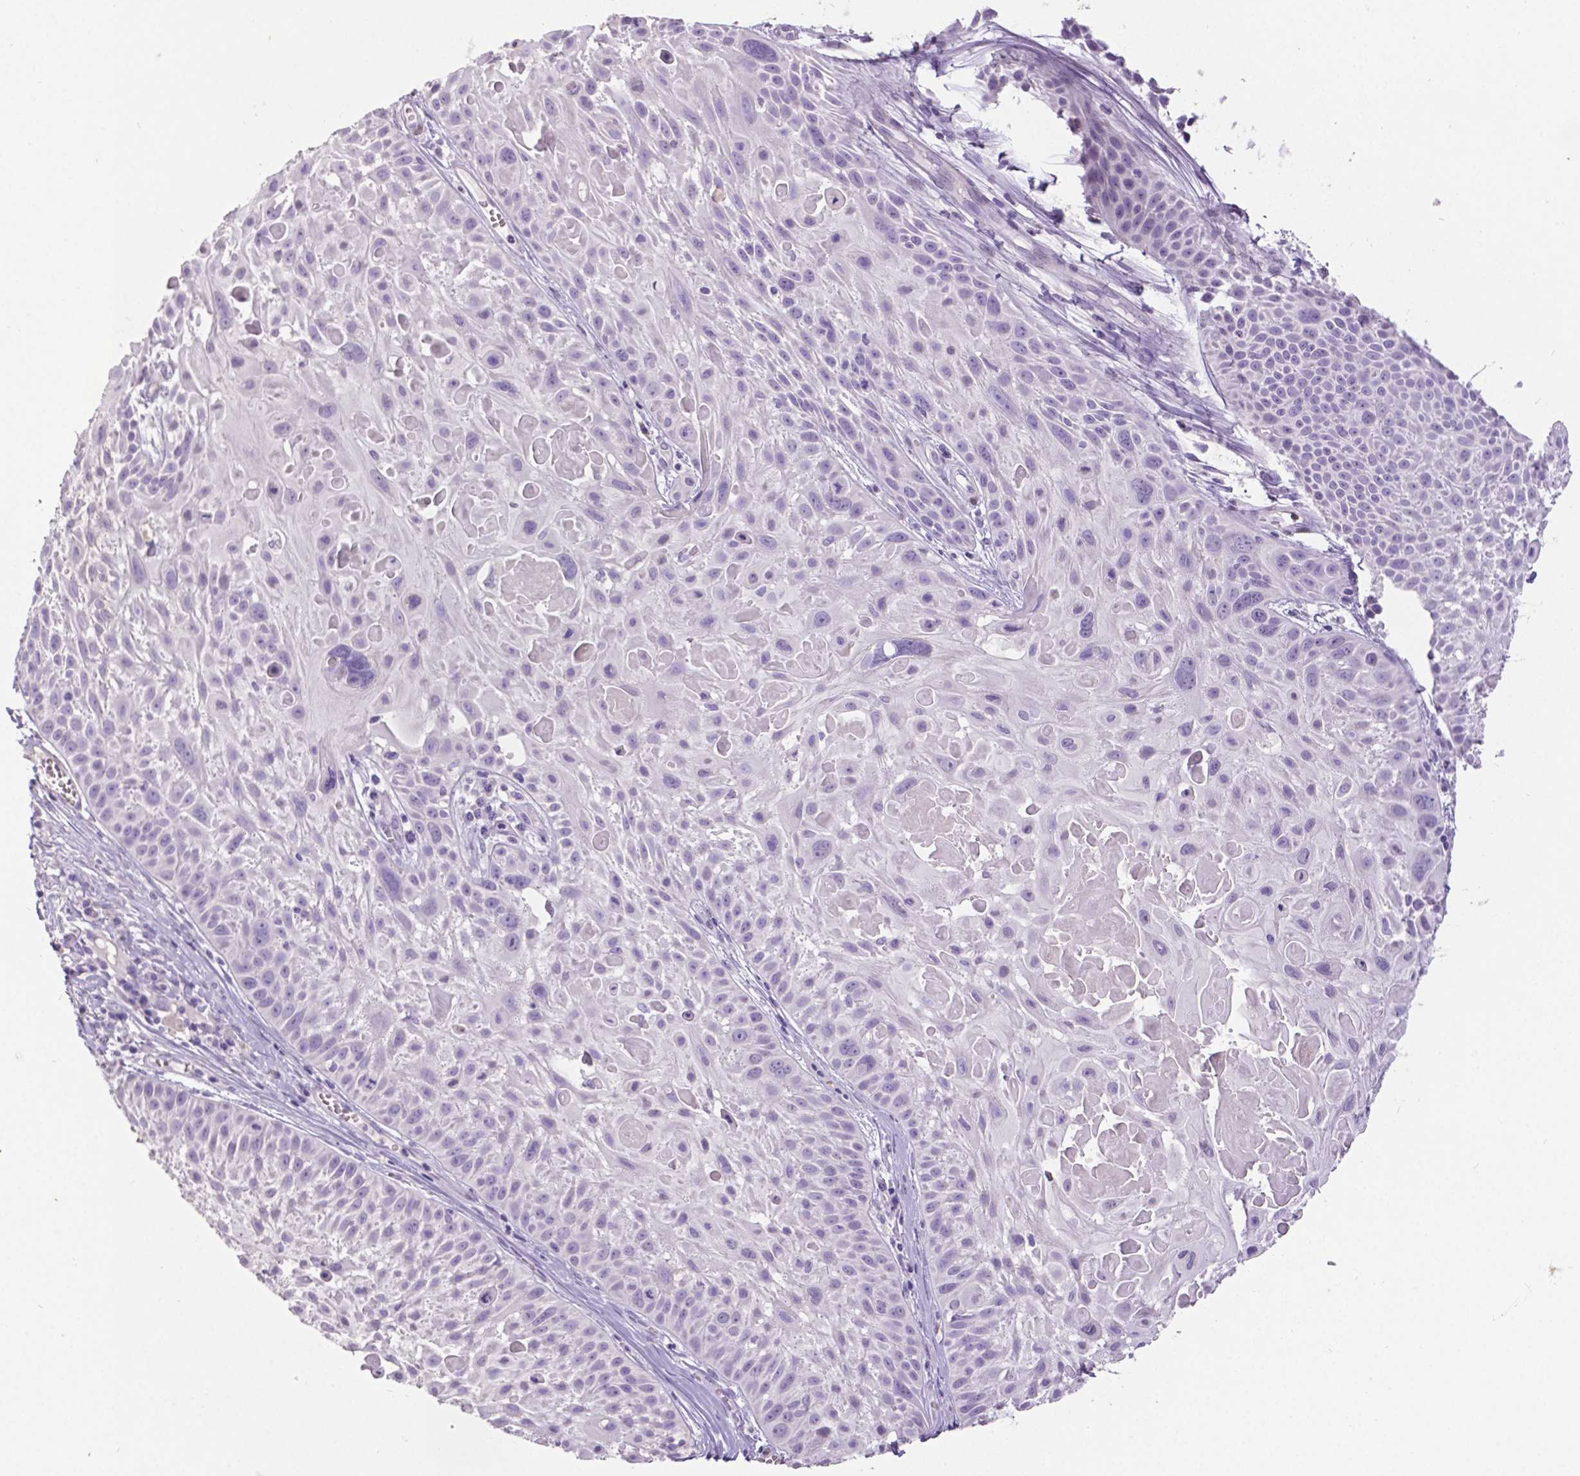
{"staining": {"intensity": "negative", "quantity": "none", "location": "none"}, "tissue": "skin cancer", "cell_type": "Tumor cells", "image_type": "cancer", "snomed": [{"axis": "morphology", "description": "Squamous cell carcinoma, NOS"}, {"axis": "topography", "description": "Skin"}, {"axis": "topography", "description": "Anal"}], "caption": "High magnification brightfield microscopy of skin cancer stained with DAB (3,3'-diaminobenzidine) (brown) and counterstained with hematoxylin (blue): tumor cells show no significant expression.", "gene": "SATB2", "patient": {"sex": "female", "age": 75}}